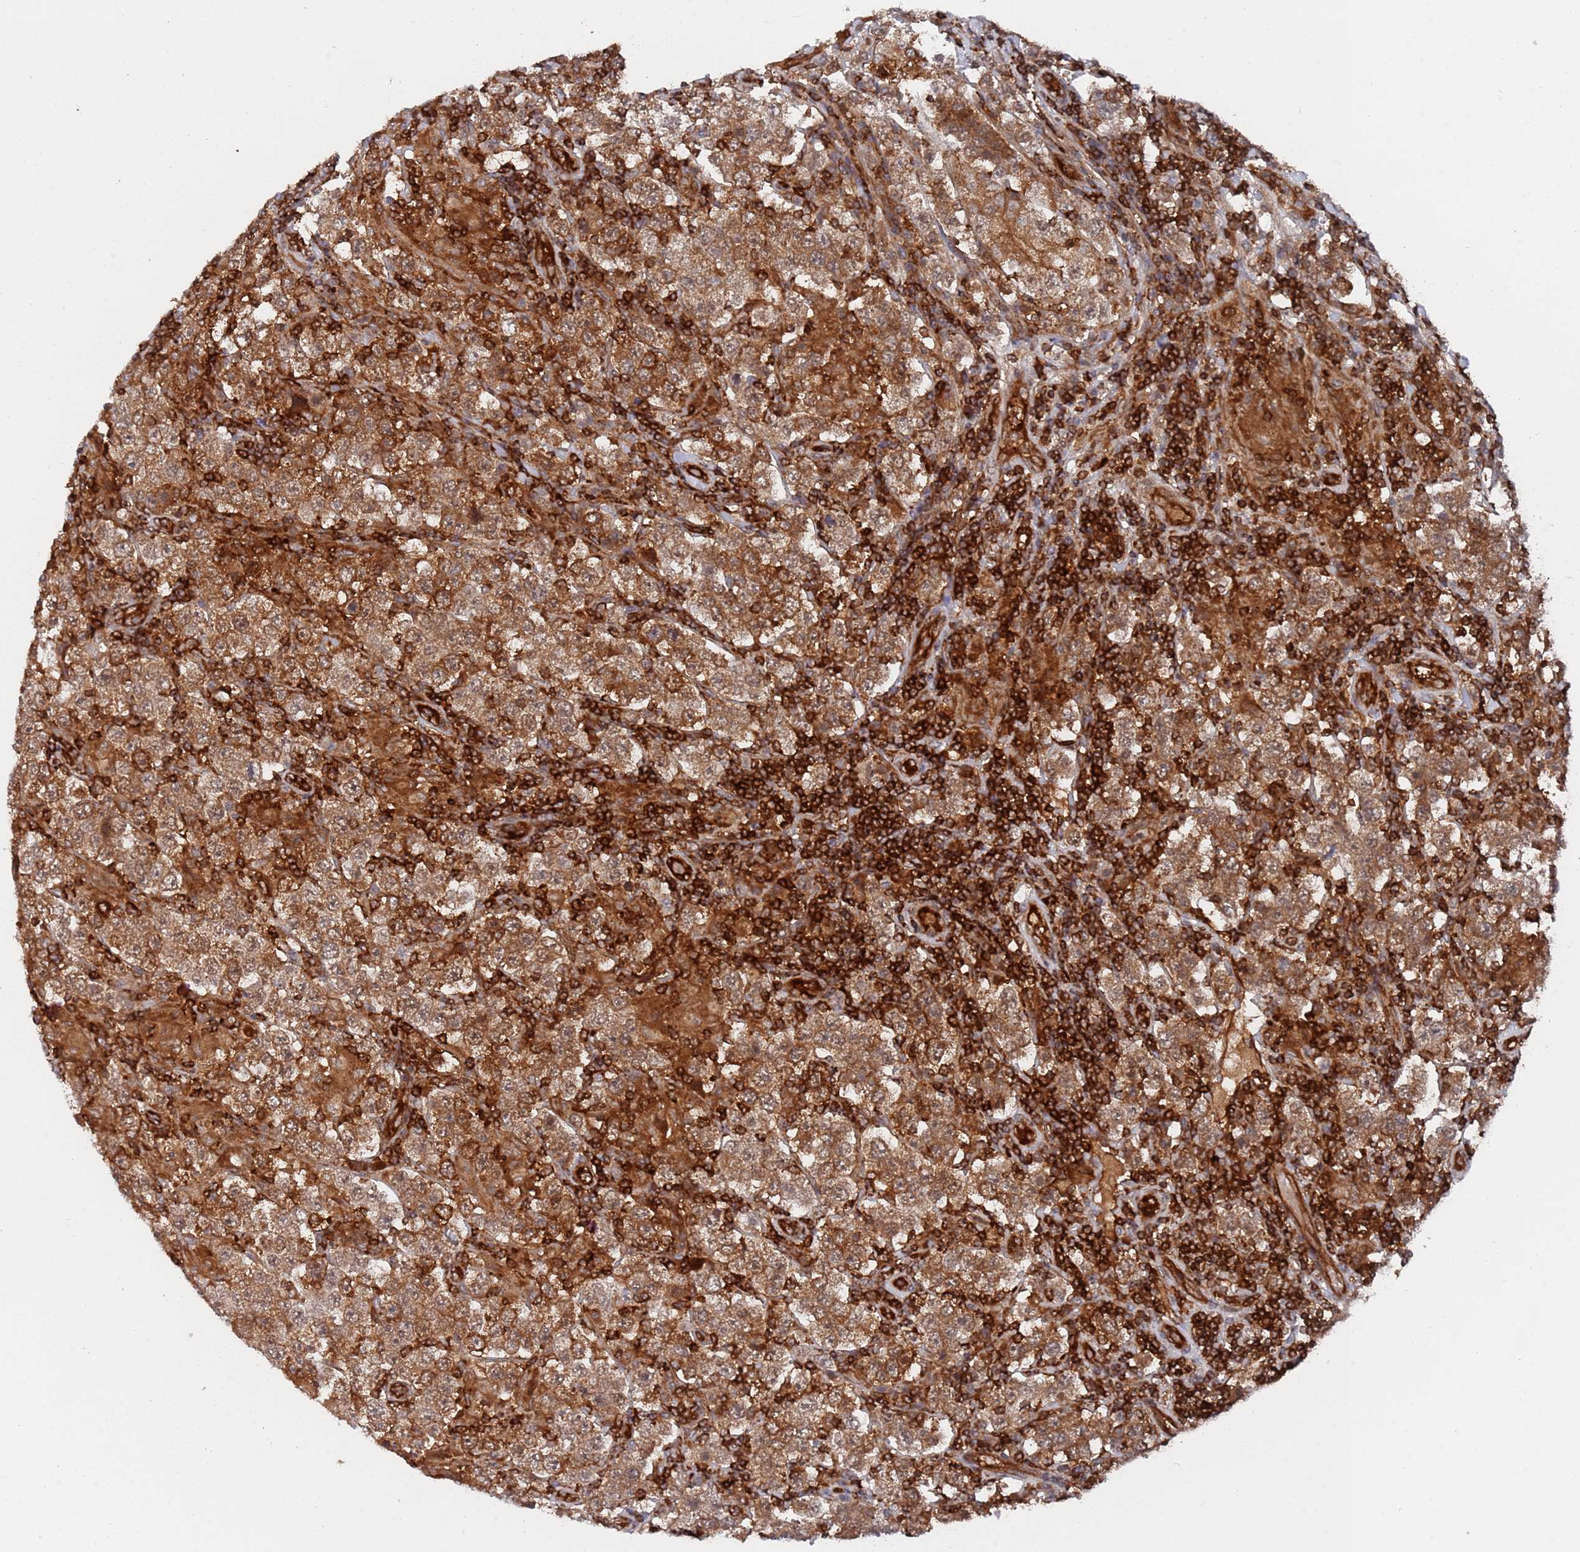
{"staining": {"intensity": "moderate", "quantity": ">75%", "location": "cytoplasmic/membranous"}, "tissue": "testis cancer", "cell_type": "Tumor cells", "image_type": "cancer", "snomed": [{"axis": "morphology", "description": "Normal tissue, NOS"}, {"axis": "morphology", "description": "Urothelial carcinoma, High grade"}, {"axis": "morphology", "description": "Seminoma, NOS"}, {"axis": "morphology", "description": "Carcinoma, Embryonal, NOS"}, {"axis": "topography", "description": "Urinary bladder"}, {"axis": "topography", "description": "Testis"}], "caption": "IHC staining of testis embryonal carcinoma, which reveals medium levels of moderate cytoplasmic/membranous positivity in about >75% of tumor cells indicating moderate cytoplasmic/membranous protein staining. The staining was performed using DAB (brown) for protein detection and nuclei were counterstained in hematoxylin (blue).", "gene": "DDX60", "patient": {"sex": "male", "age": 41}}